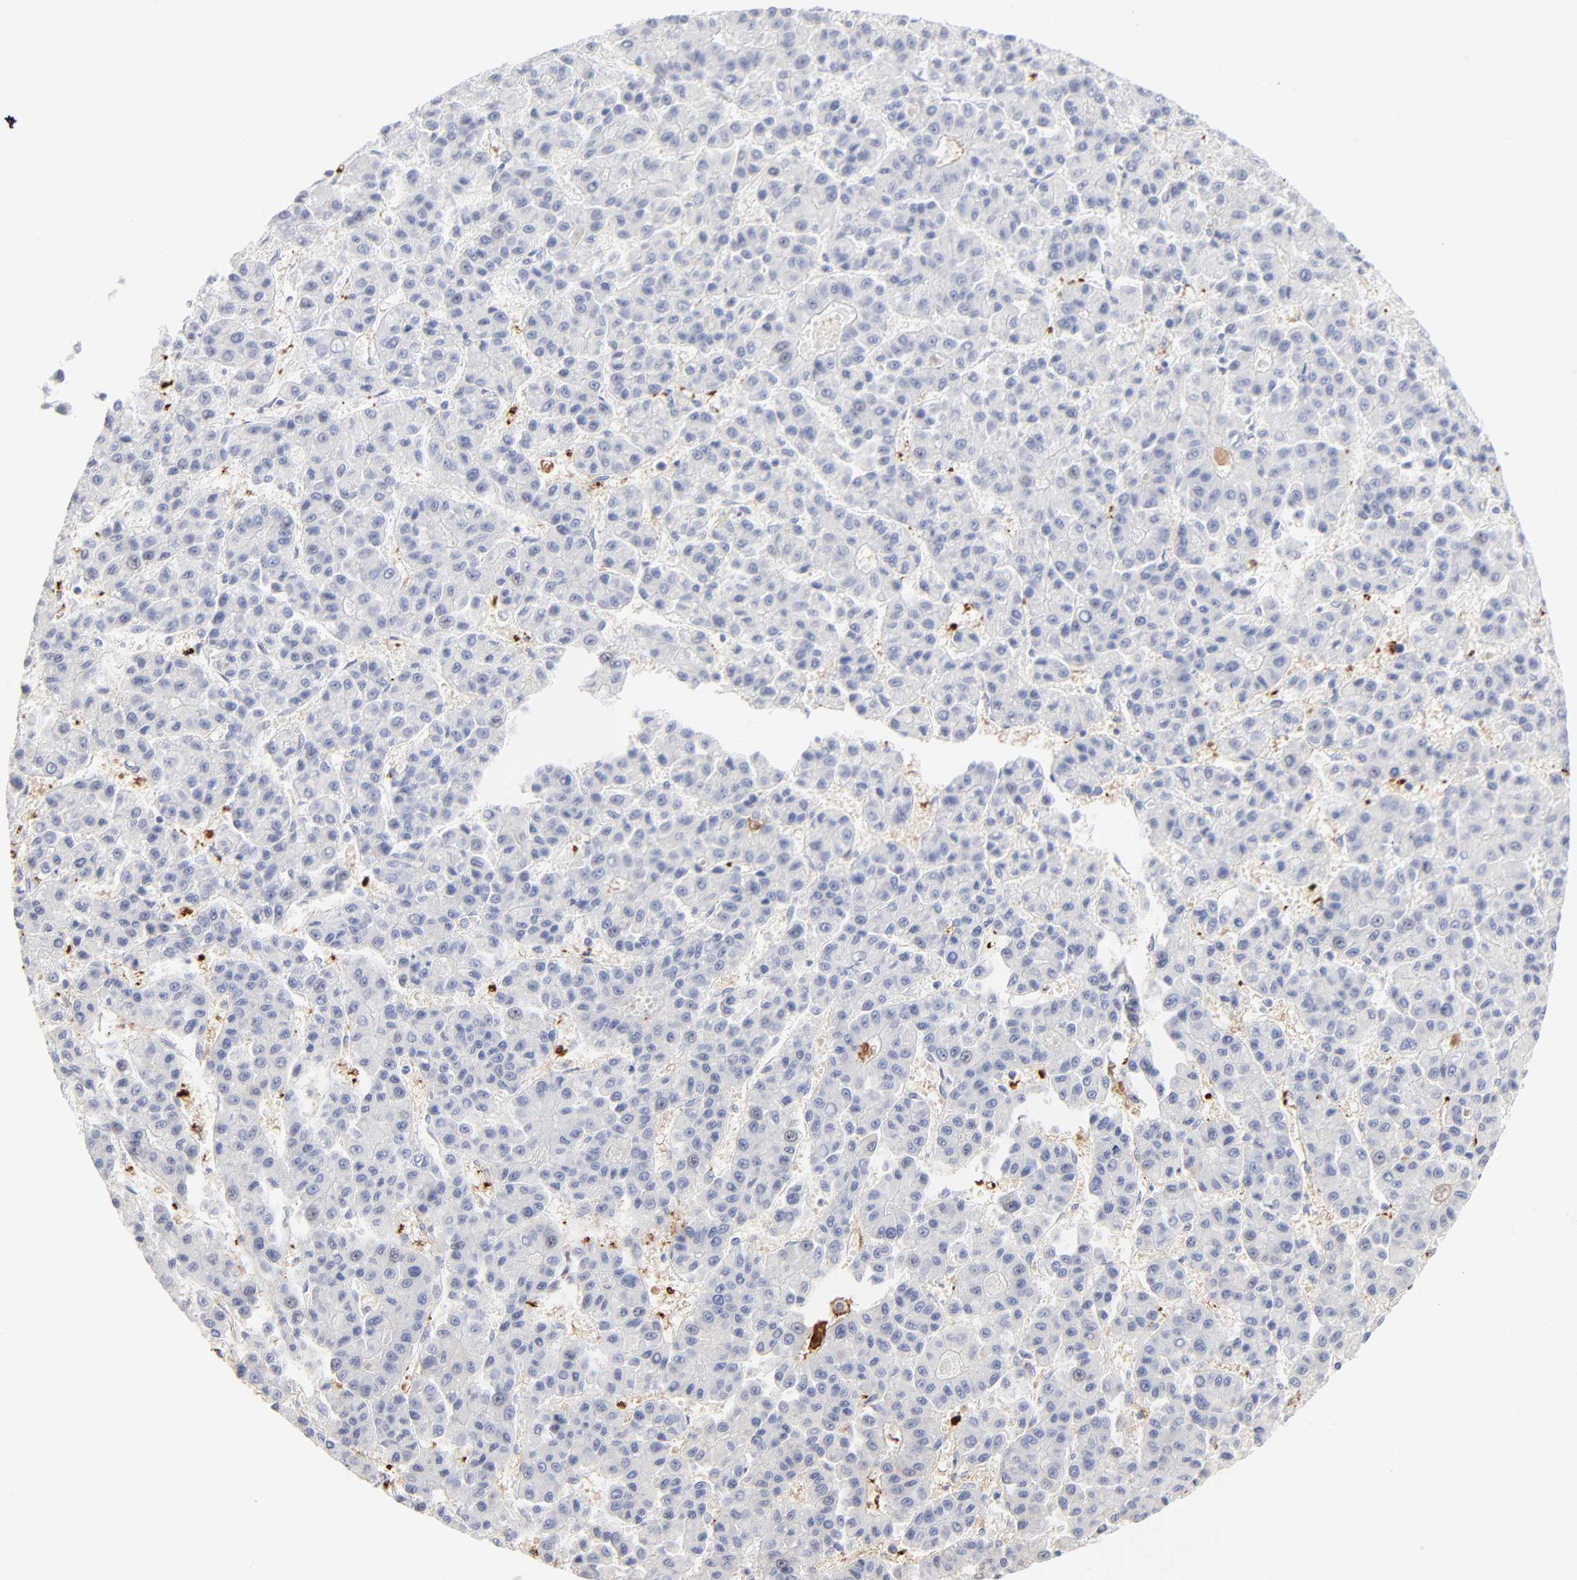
{"staining": {"intensity": "negative", "quantity": "none", "location": "none"}, "tissue": "liver cancer", "cell_type": "Tumor cells", "image_type": "cancer", "snomed": [{"axis": "morphology", "description": "Carcinoma, Hepatocellular, NOS"}, {"axis": "topography", "description": "Liver"}], "caption": "Tumor cells show no significant protein positivity in liver cancer (hepatocellular carcinoma).", "gene": "IFIT2", "patient": {"sex": "male", "age": 70}}